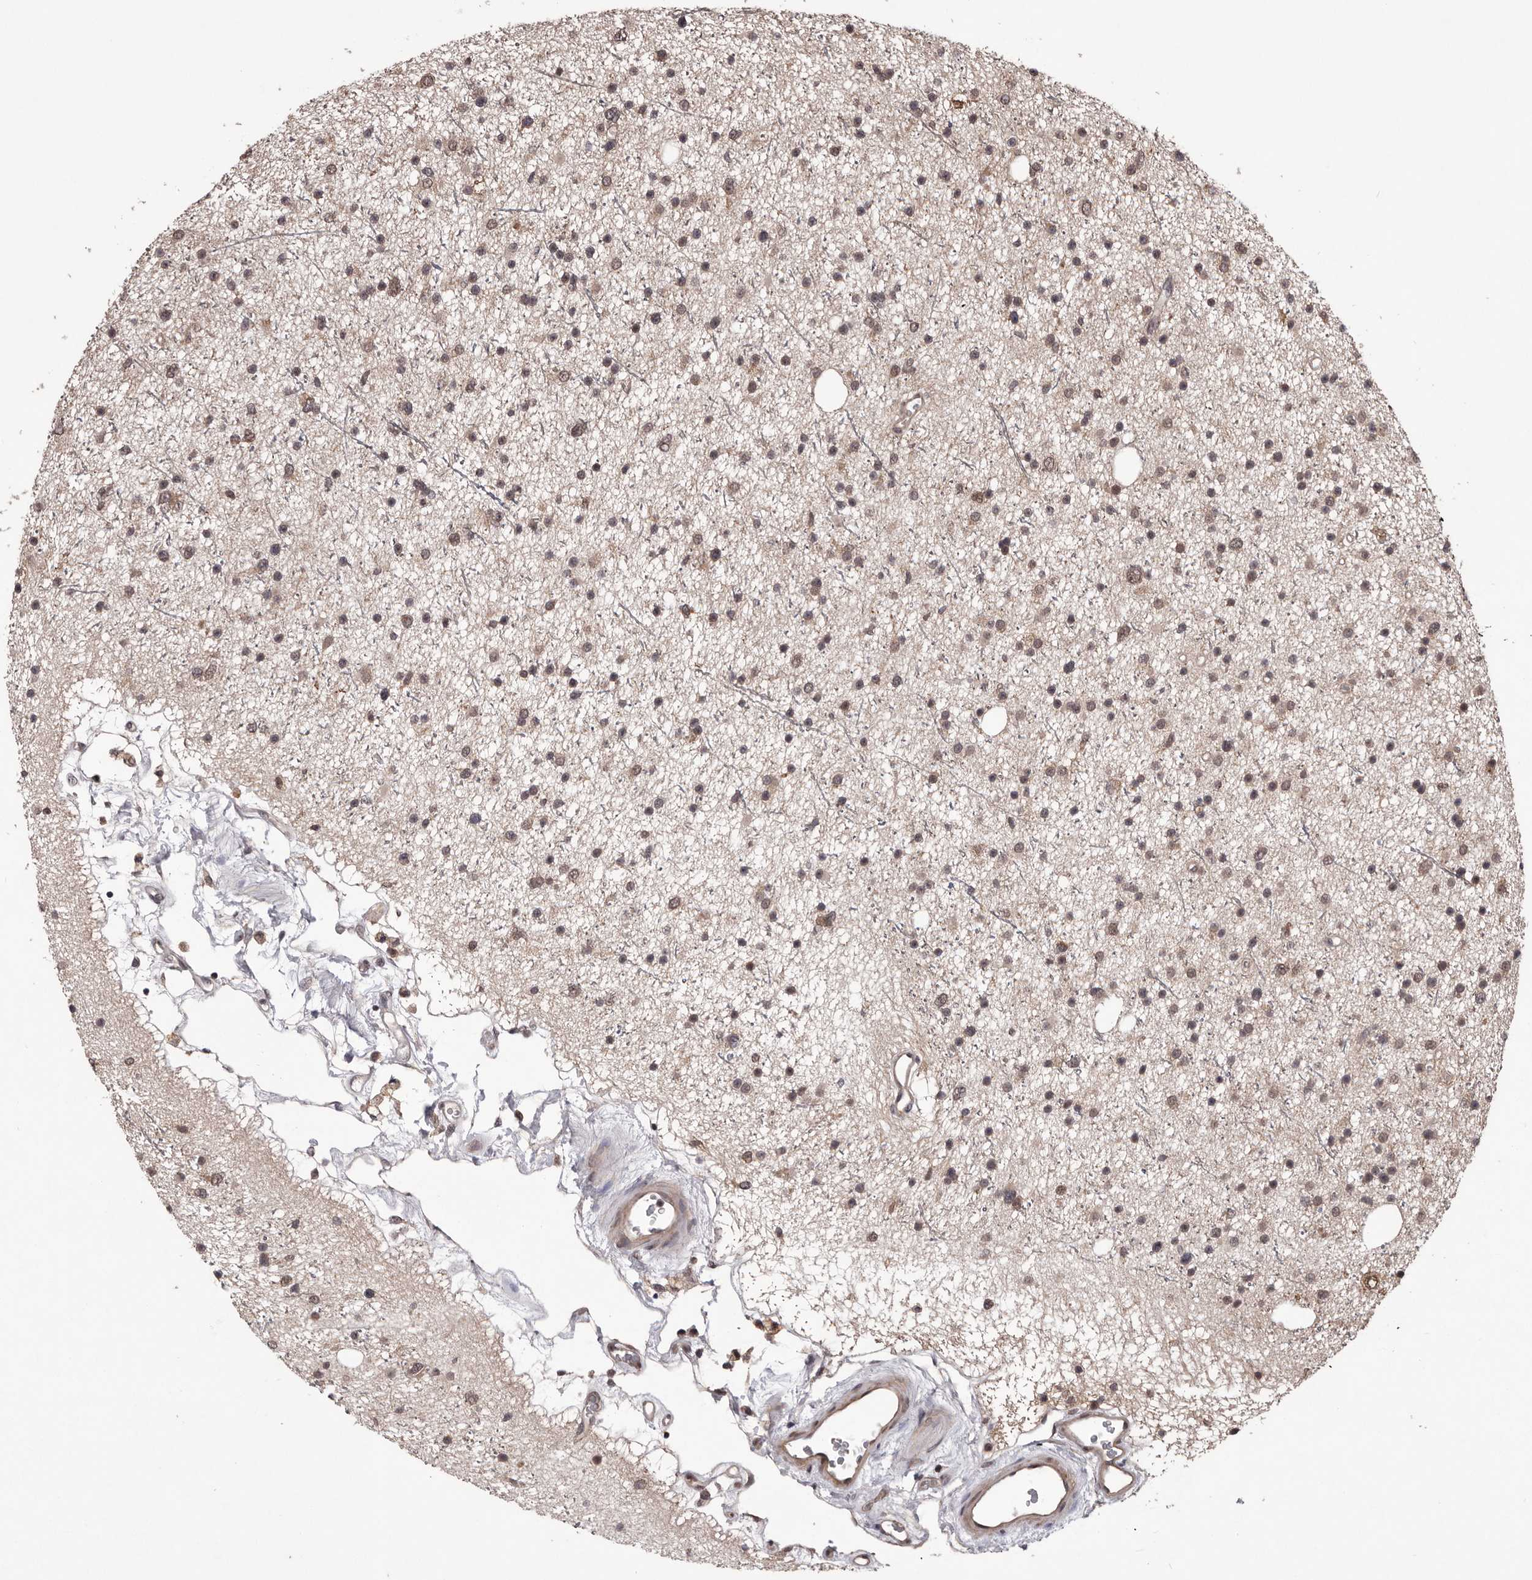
{"staining": {"intensity": "weak", "quantity": ">75%", "location": "cytoplasmic/membranous,nuclear"}, "tissue": "glioma", "cell_type": "Tumor cells", "image_type": "cancer", "snomed": [{"axis": "morphology", "description": "Glioma, malignant, Low grade"}, {"axis": "topography", "description": "Cerebral cortex"}], "caption": "Approximately >75% of tumor cells in human glioma display weak cytoplasmic/membranous and nuclear protein positivity as visualized by brown immunohistochemical staining.", "gene": "CELF3", "patient": {"sex": "female", "age": 39}}